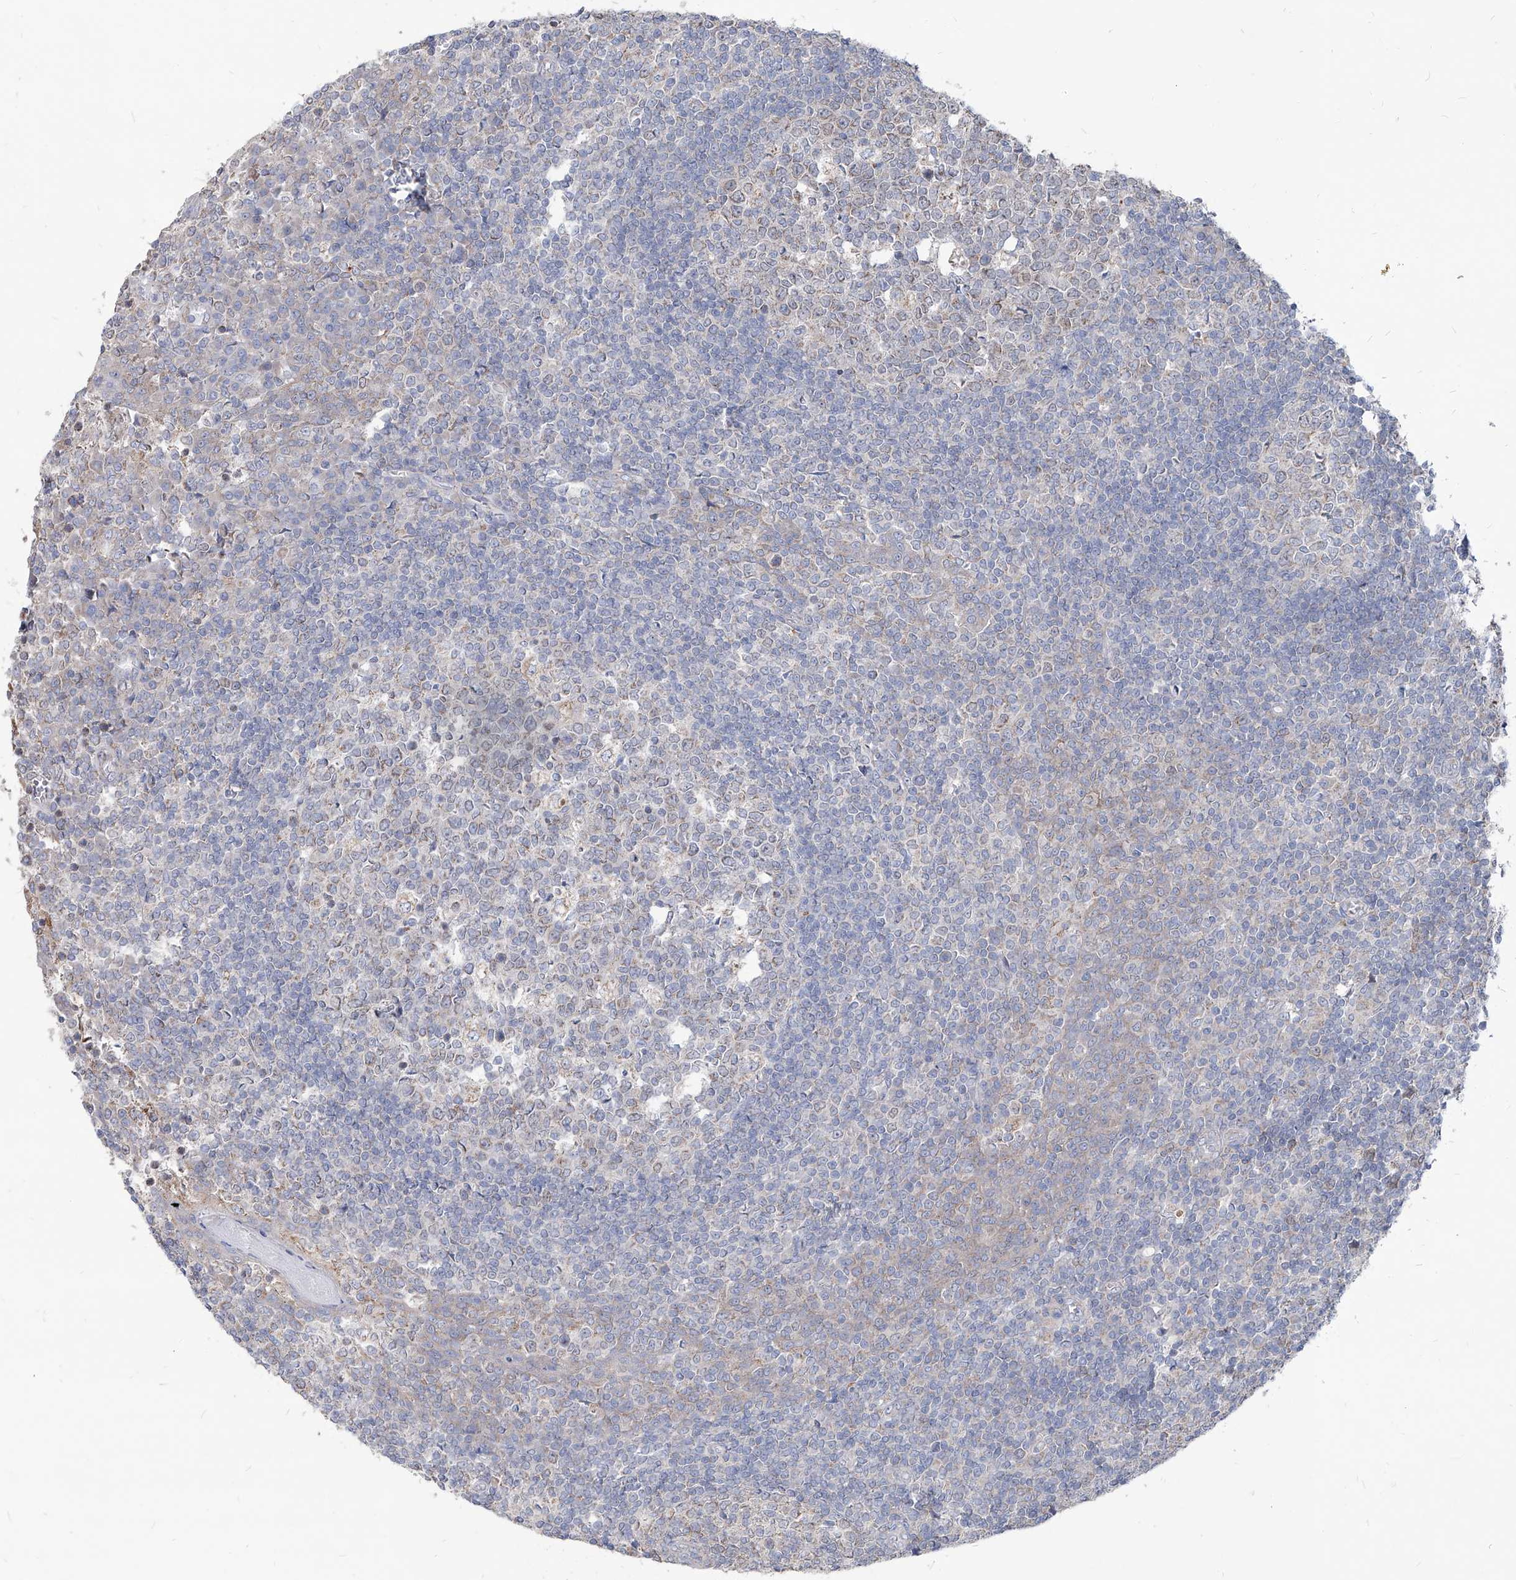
{"staining": {"intensity": "weak", "quantity": "<25%", "location": "cytoplasmic/membranous"}, "tissue": "tonsil", "cell_type": "Germinal center cells", "image_type": "normal", "snomed": [{"axis": "morphology", "description": "Normal tissue, NOS"}, {"axis": "topography", "description": "Tonsil"}], "caption": "DAB (3,3'-diaminobenzidine) immunohistochemical staining of normal tonsil demonstrates no significant positivity in germinal center cells. (DAB immunohistochemistry with hematoxylin counter stain).", "gene": "AGPS", "patient": {"sex": "female", "age": 19}}